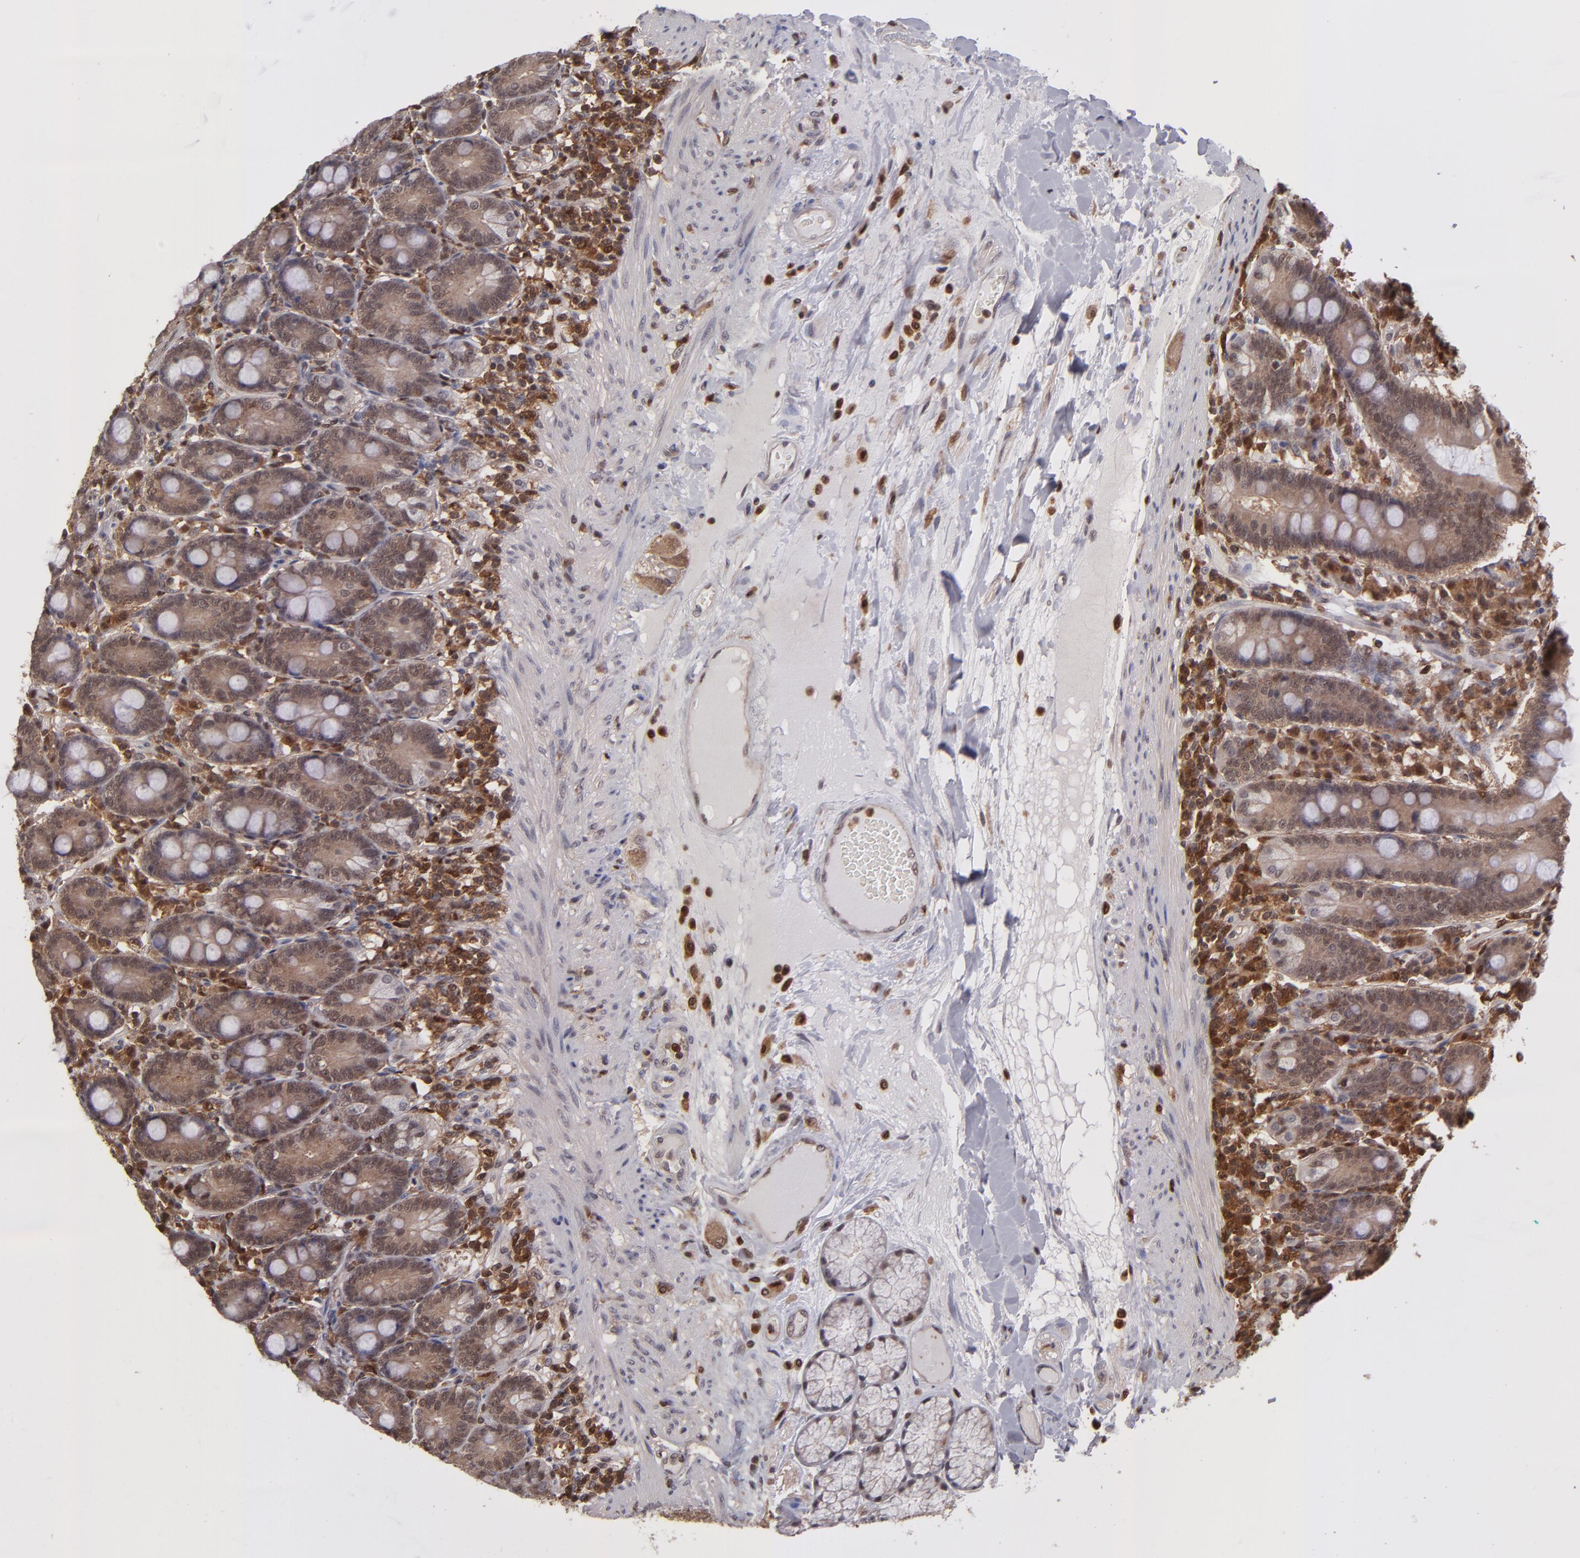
{"staining": {"intensity": "moderate", "quantity": ">75%", "location": "cytoplasmic/membranous,nuclear"}, "tissue": "duodenum", "cell_type": "Glandular cells", "image_type": "normal", "snomed": [{"axis": "morphology", "description": "Normal tissue, NOS"}, {"axis": "topography", "description": "Duodenum"}], "caption": "An image of duodenum stained for a protein shows moderate cytoplasmic/membranous,nuclear brown staining in glandular cells.", "gene": "GRB2", "patient": {"sex": "female", "age": 64}}